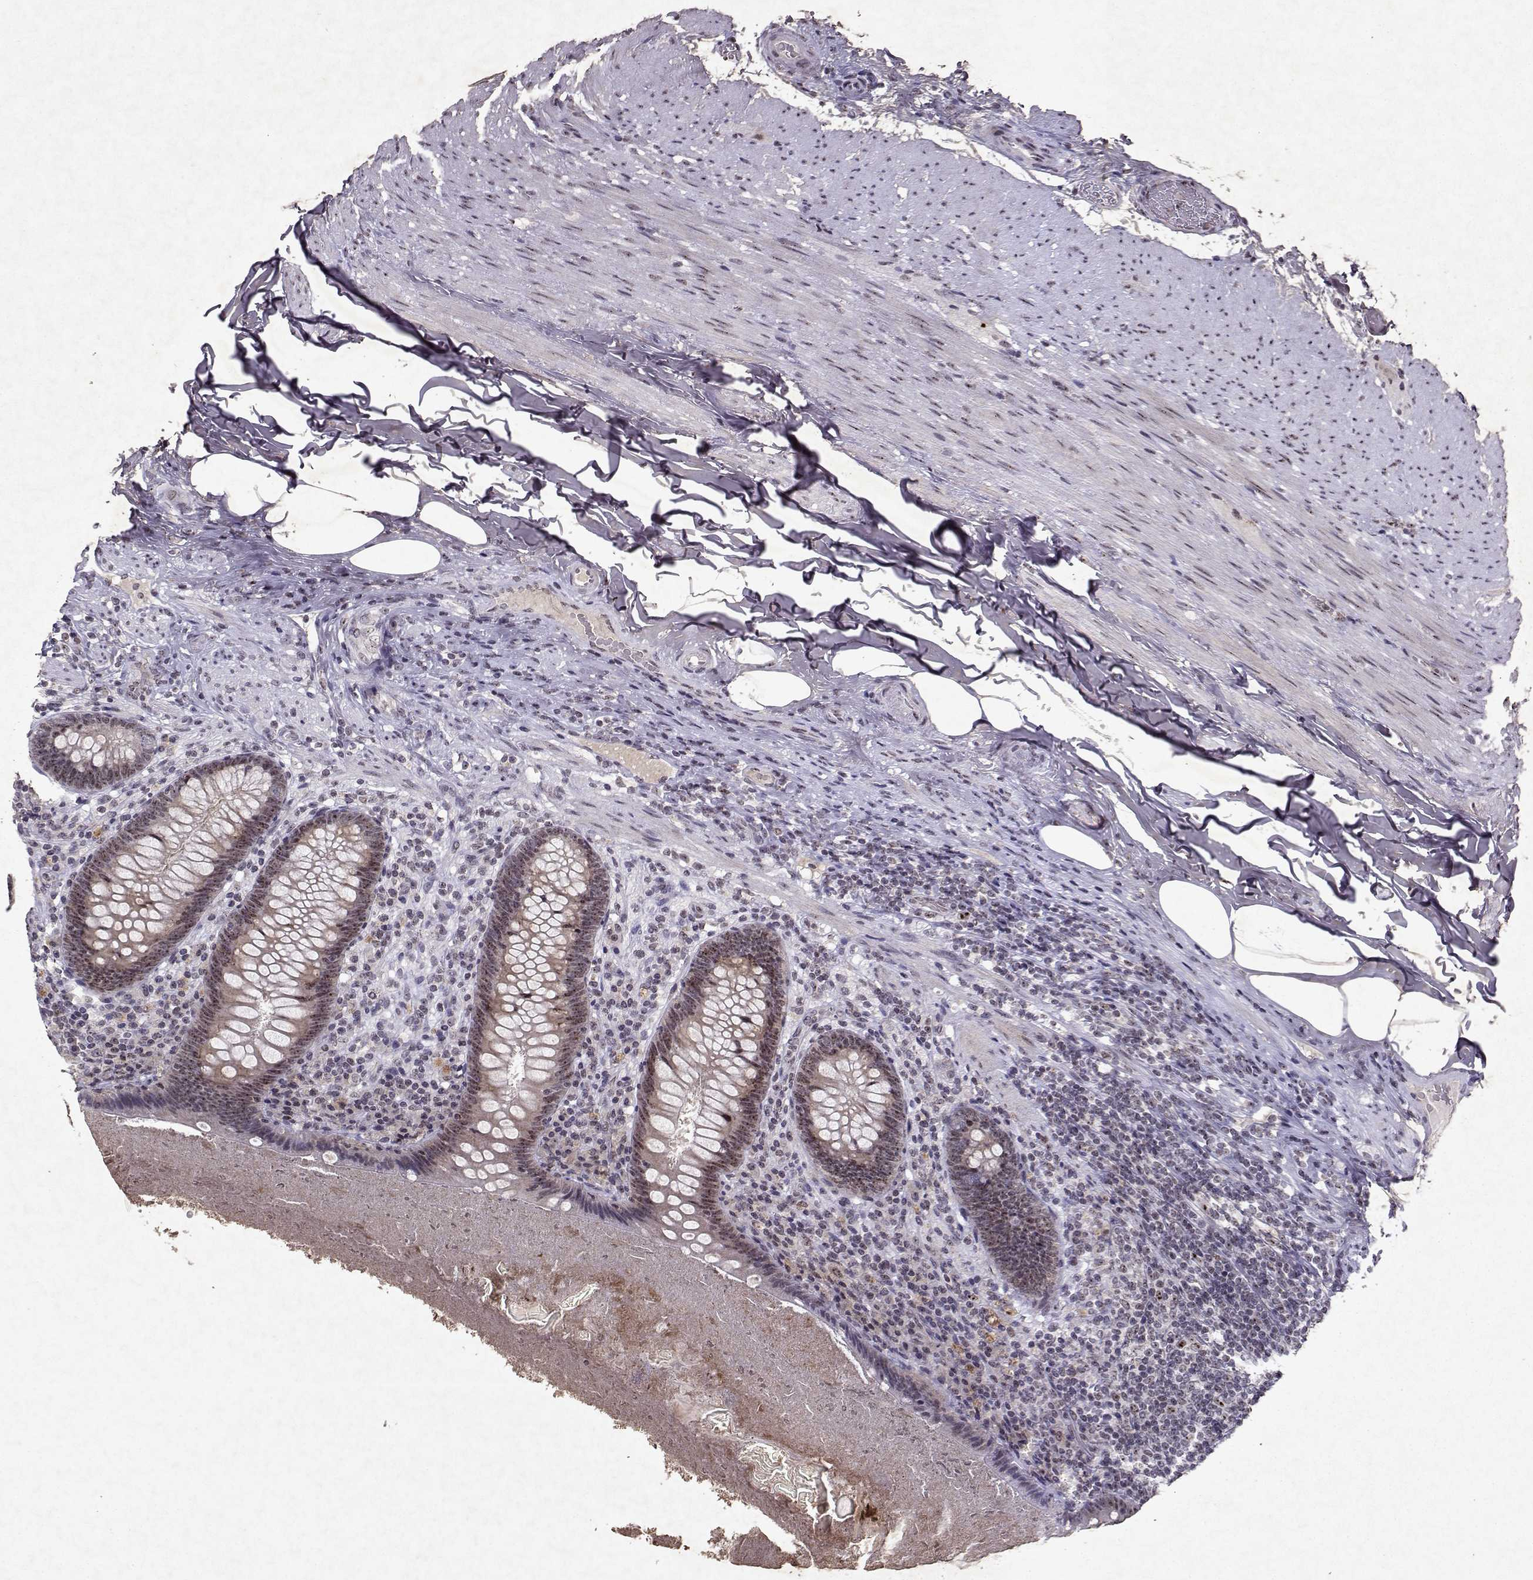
{"staining": {"intensity": "weak", "quantity": ">75%", "location": "nuclear"}, "tissue": "appendix", "cell_type": "Glandular cells", "image_type": "normal", "snomed": [{"axis": "morphology", "description": "Normal tissue, NOS"}, {"axis": "topography", "description": "Appendix"}], "caption": "Weak nuclear positivity for a protein is seen in approximately >75% of glandular cells of unremarkable appendix using IHC.", "gene": "DDX56", "patient": {"sex": "male", "age": 47}}